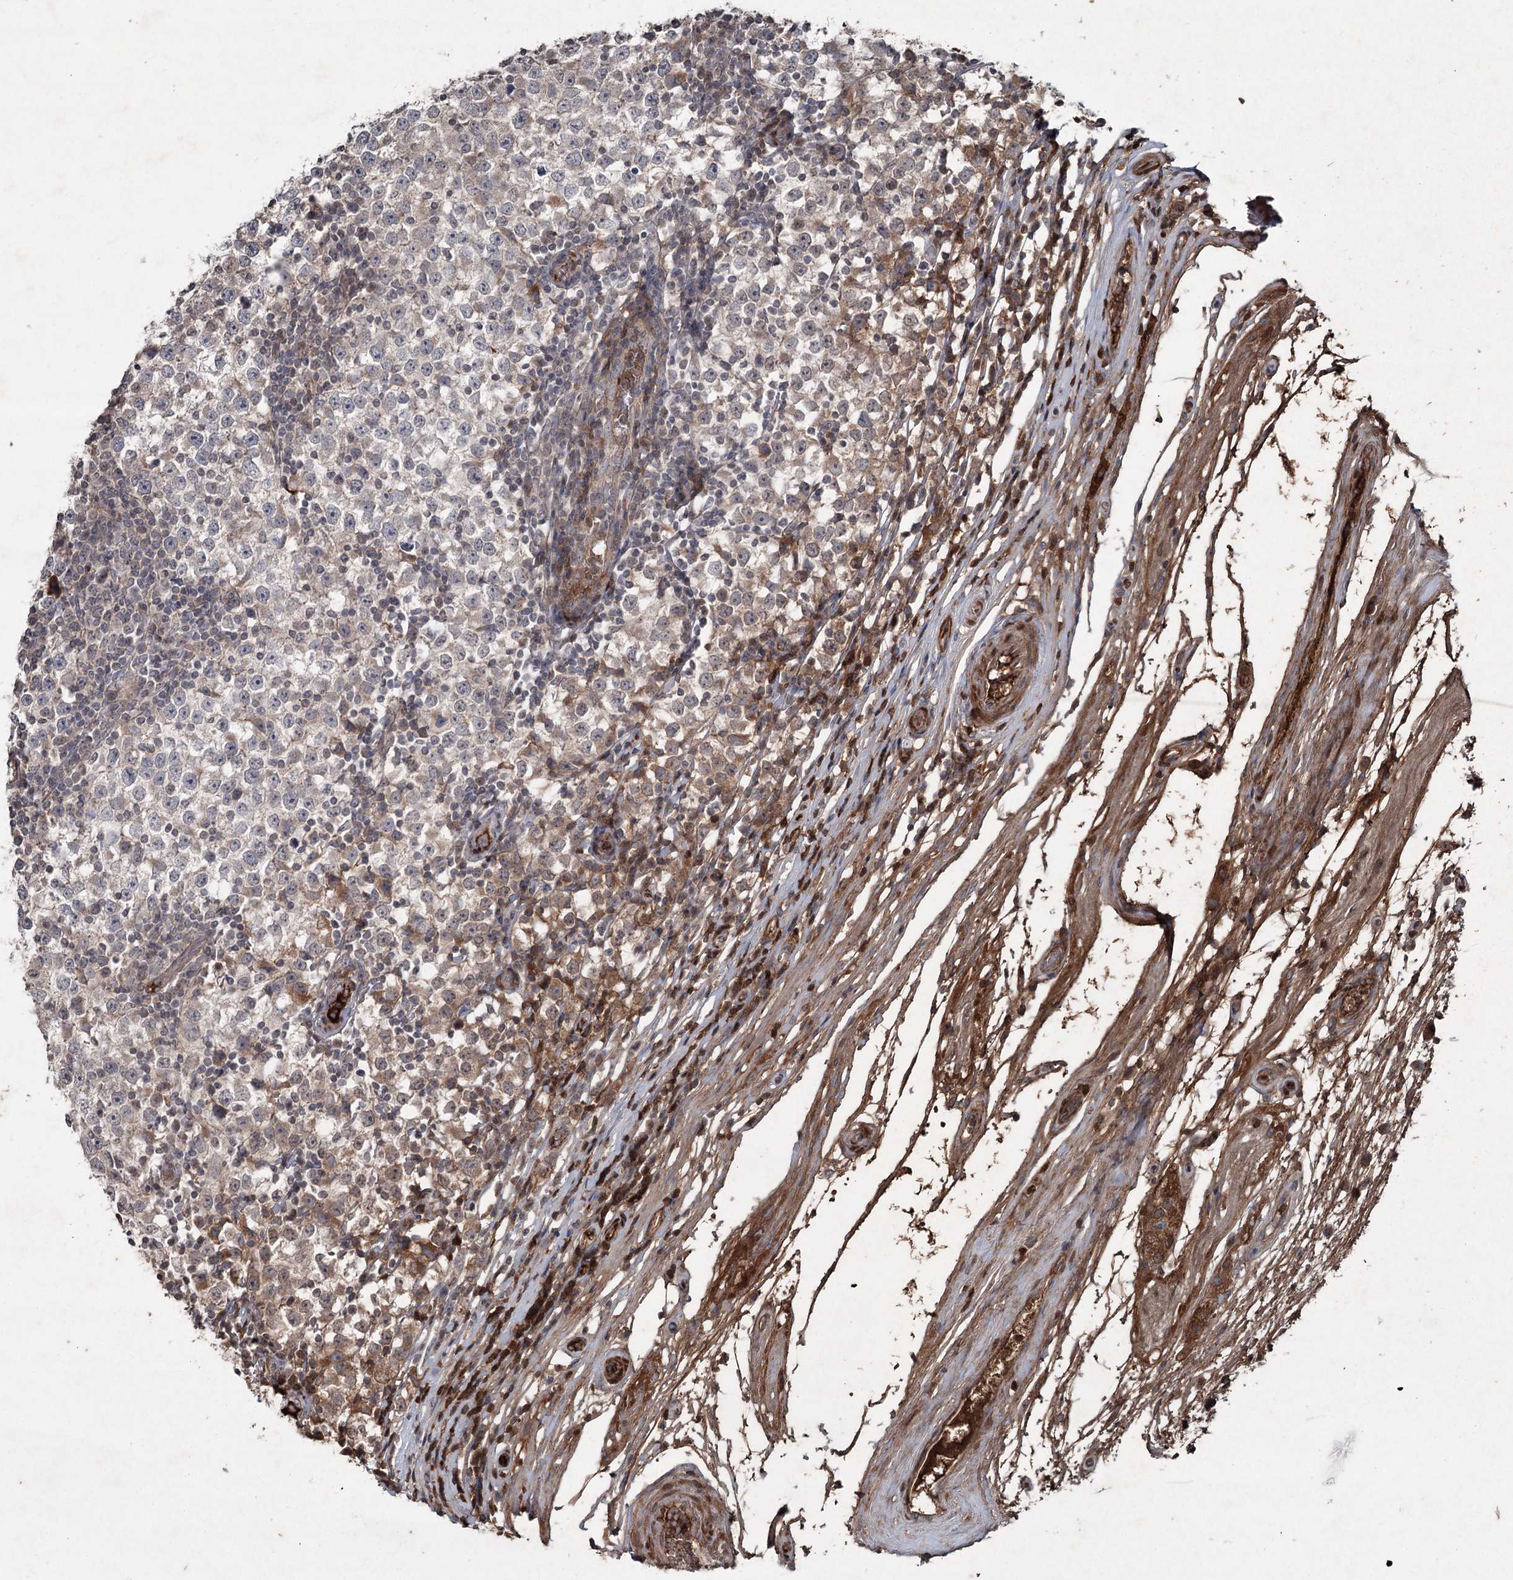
{"staining": {"intensity": "weak", "quantity": "<25%", "location": "cytoplasmic/membranous"}, "tissue": "testis cancer", "cell_type": "Tumor cells", "image_type": "cancer", "snomed": [{"axis": "morphology", "description": "Seminoma, NOS"}, {"axis": "topography", "description": "Testis"}], "caption": "DAB (3,3'-diaminobenzidine) immunohistochemical staining of human testis cancer demonstrates no significant expression in tumor cells. (Immunohistochemistry (ihc), brightfield microscopy, high magnification).", "gene": "PGLYRP2", "patient": {"sex": "male", "age": 65}}